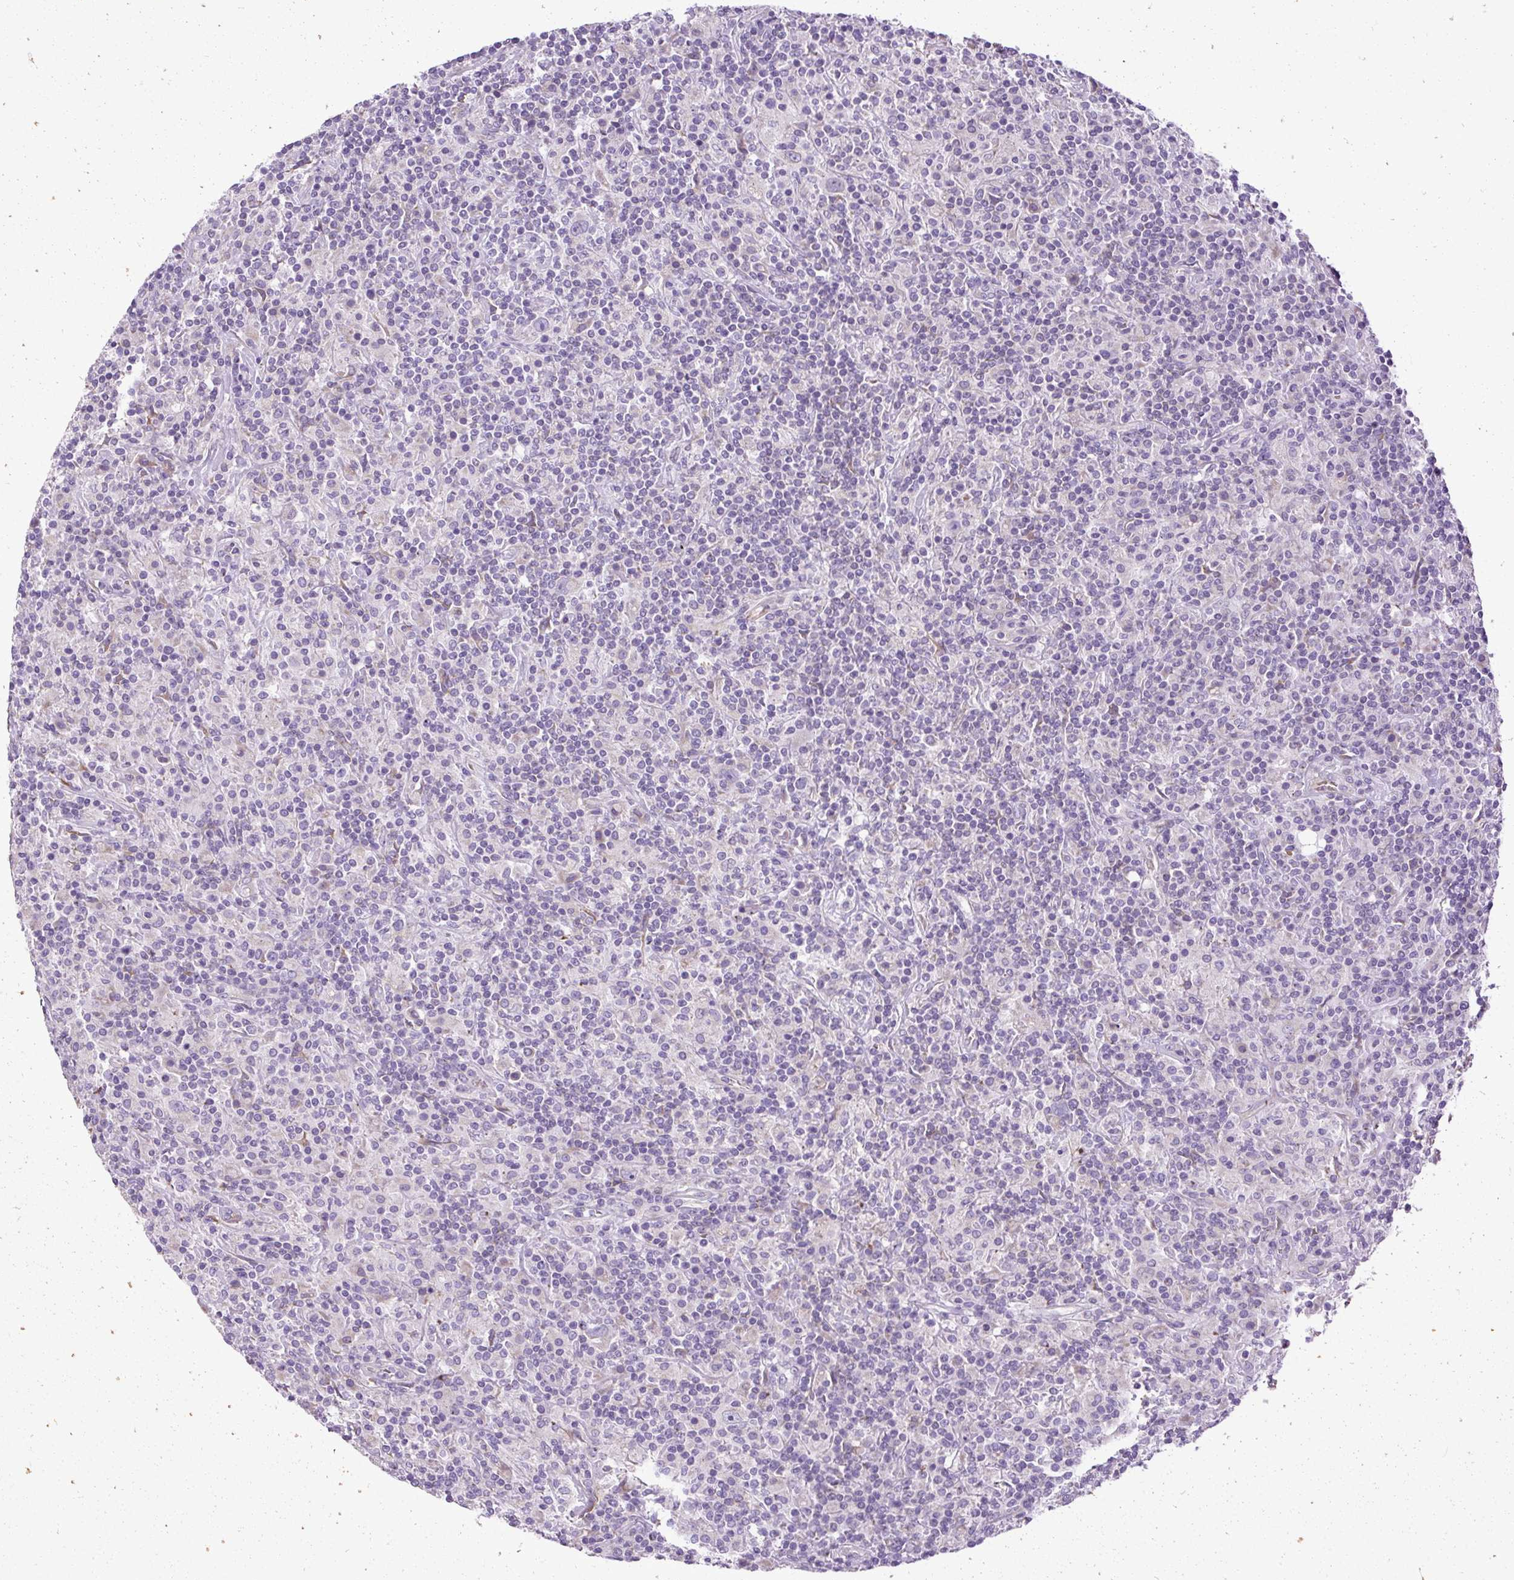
{"staining": {"intensity": "negative", "quantity": "none", "location": "none"}, "tissue": "lymphoma", "cell_type": "Tumor cells", "image_type": "cancer", "snomed": [{"axis": "morphology", "description": "Hodgkin's disease, NOS"}, {"axis": "topography", "description": "Lymph node"}], "caption": "A high-resolution image shows immunohistochemistry staining of lymphoma, which shows no significant expression in tumor cells.", "gene": "FAM149A", "patient": {"sex": "male", "age": 70}}